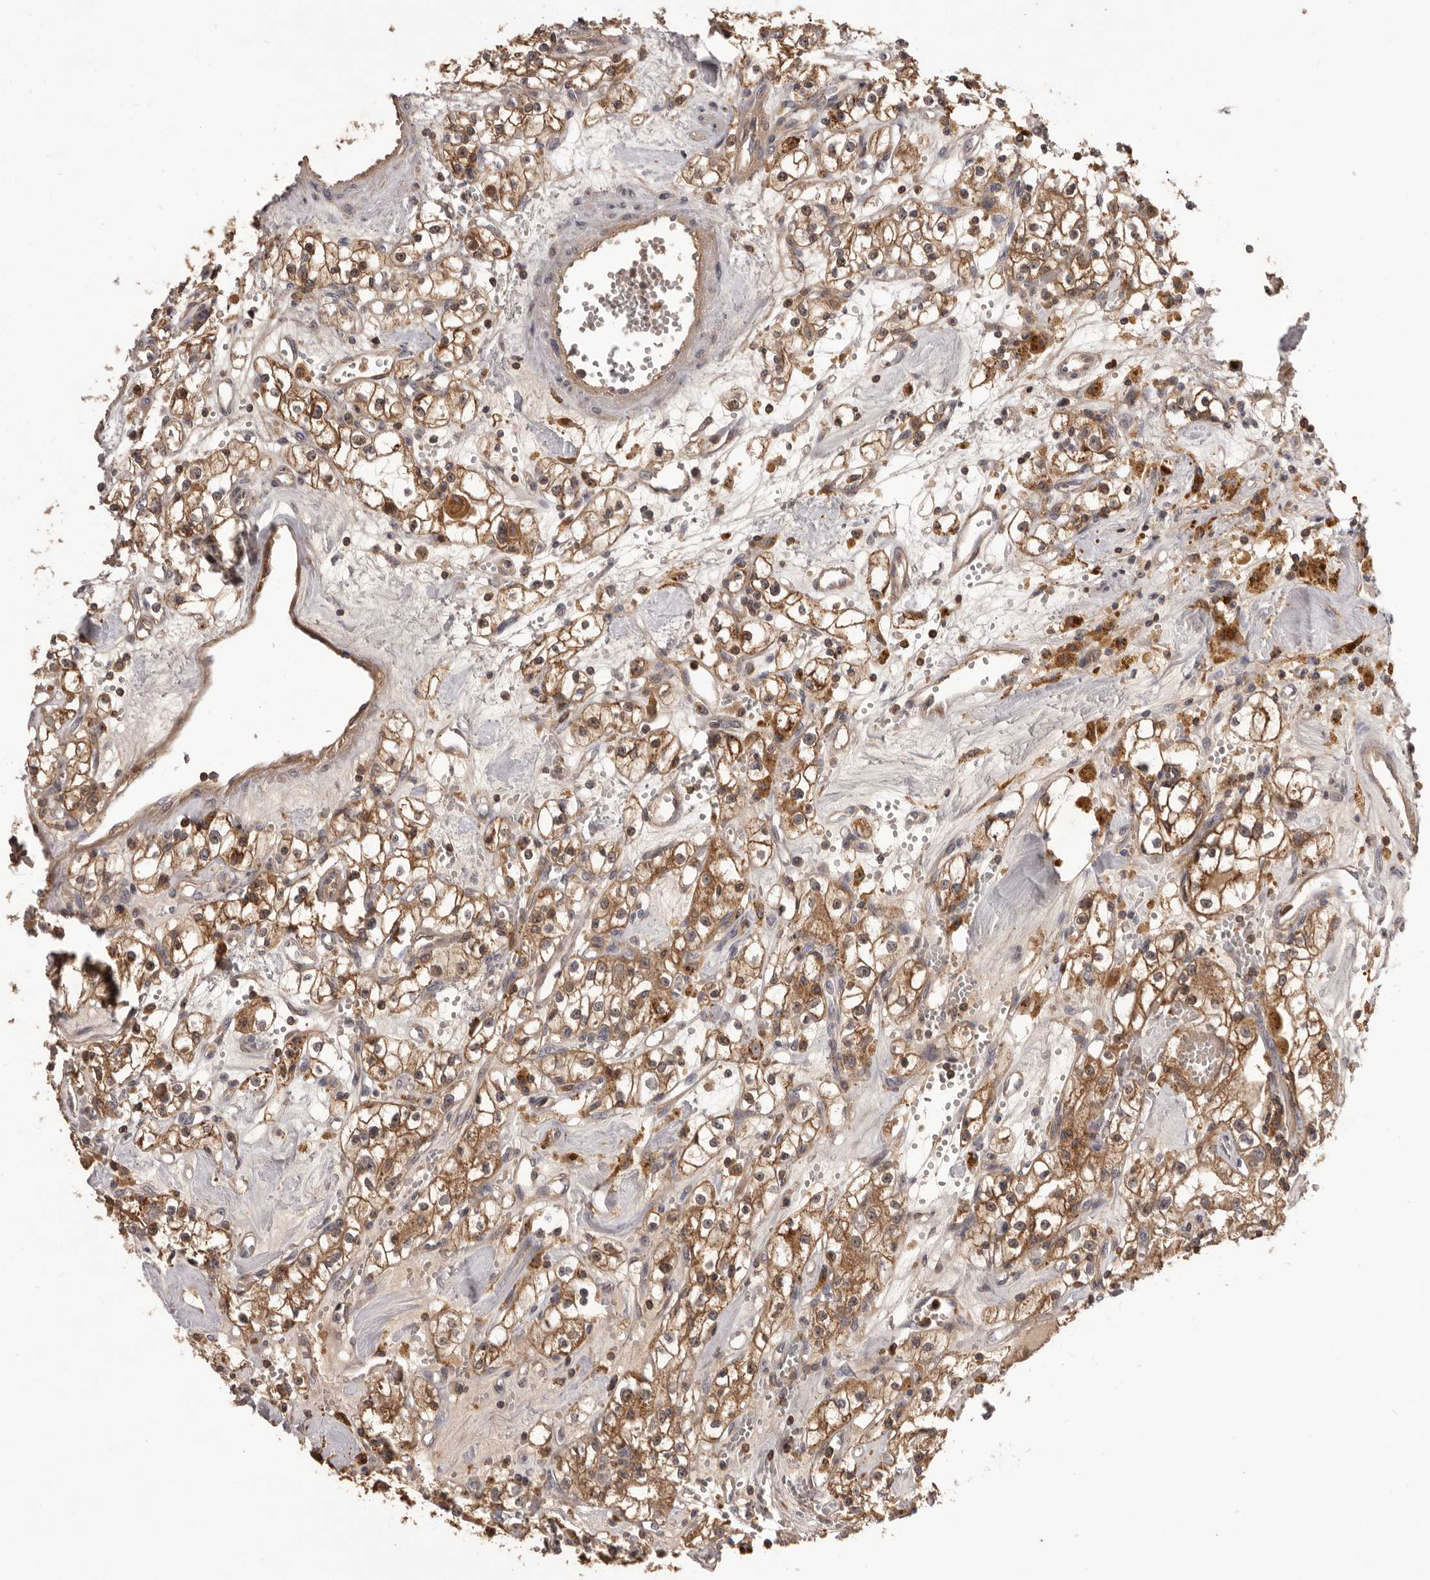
{"staining": {"intensity": "moderate", "quantity": ">75%", "location": "cytoplasmic/membranous"}, "tissue": "renal cancer", "cell_type": "Tumor cells", "image_type": "cancer", "snomed": [{"axis": "morphology", "description": "Adenocarcinoma, NOS"}, {"axis": "topography", "description": "Kidney"}], "caption": "Protein expression analysis of human renal cancer (adenocarcinoma) reveals moderate cytoplasmic/membranous positivity in approximately >75% of tumor cells.", "gene": "GLIPR2", "patient": {"sex": "male", "age": 56}}